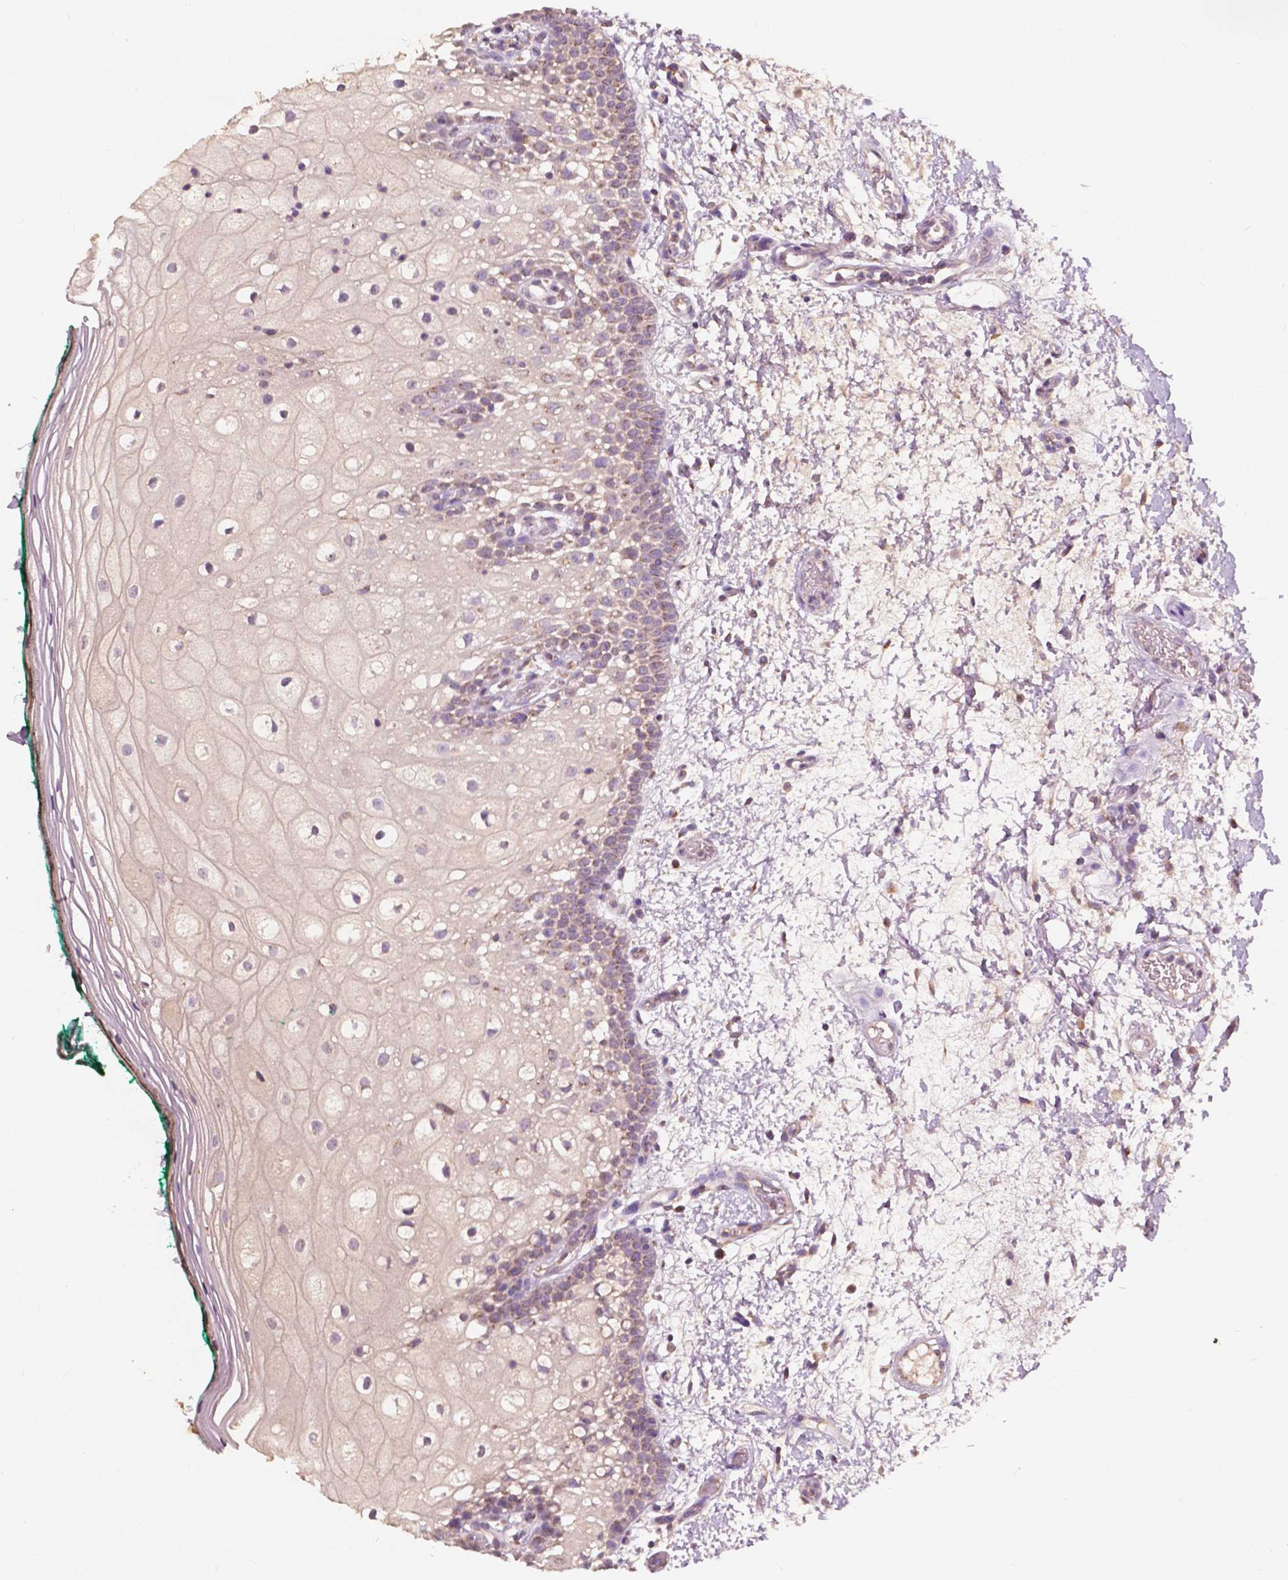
{"staining": {"intensity": "weak", "quantity": "<25%", "location": "cytoplasmic/membranous"}, "tissue": "oral mucosa", "cell_type": "Squamous epithelial cells", "image_type": "normal", "snomed": [{"axis": "morphology", "description": "Normal tissue, NOS"}, {"axis": "topography", "description": "Oral tissue"}], "caption": "This is a image of IHC staining of normal oral mucosa, which shows no positivity in squamous epithelial cells.", "gene": "CHPT1", "patient": {"sex": "female", "age": 83}}